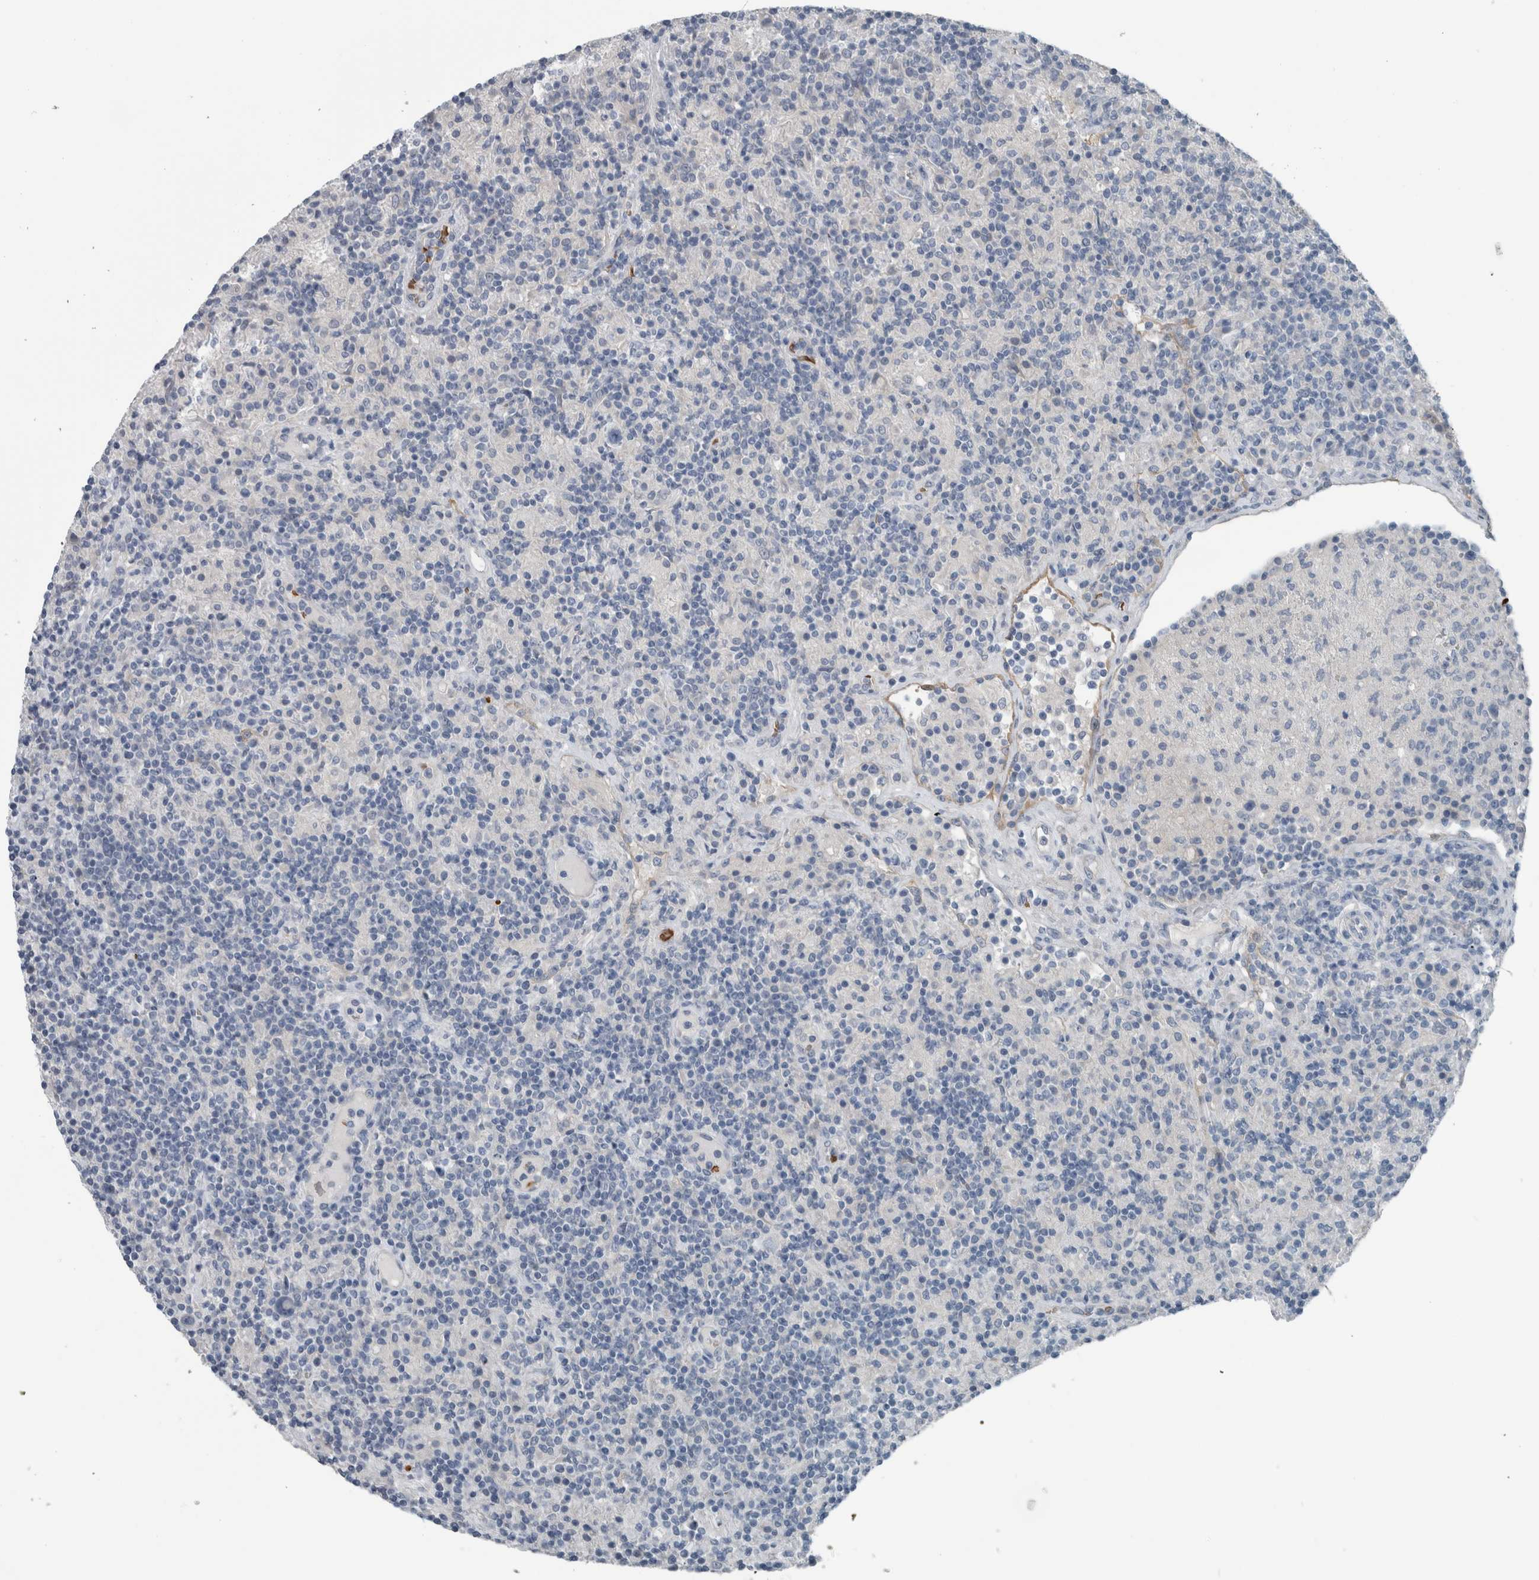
{"staining": {"intensity": "negative", "quantity": "none", "location": "none"}, "tissue": "lymphoma", "cell_type": "Tumor cells", "image_type": "cancer", "snomed": [{"axis": "morphology", "description": "Hodgkin's disease, NOS"}, {"axis": "topography", "description": "Lymph node"}], "caption": "Tumor cells show no significant positivity in Hodgkin's disease.", "gene": "SH3GL2", "patient": {"sex": "male", "age": 70}}